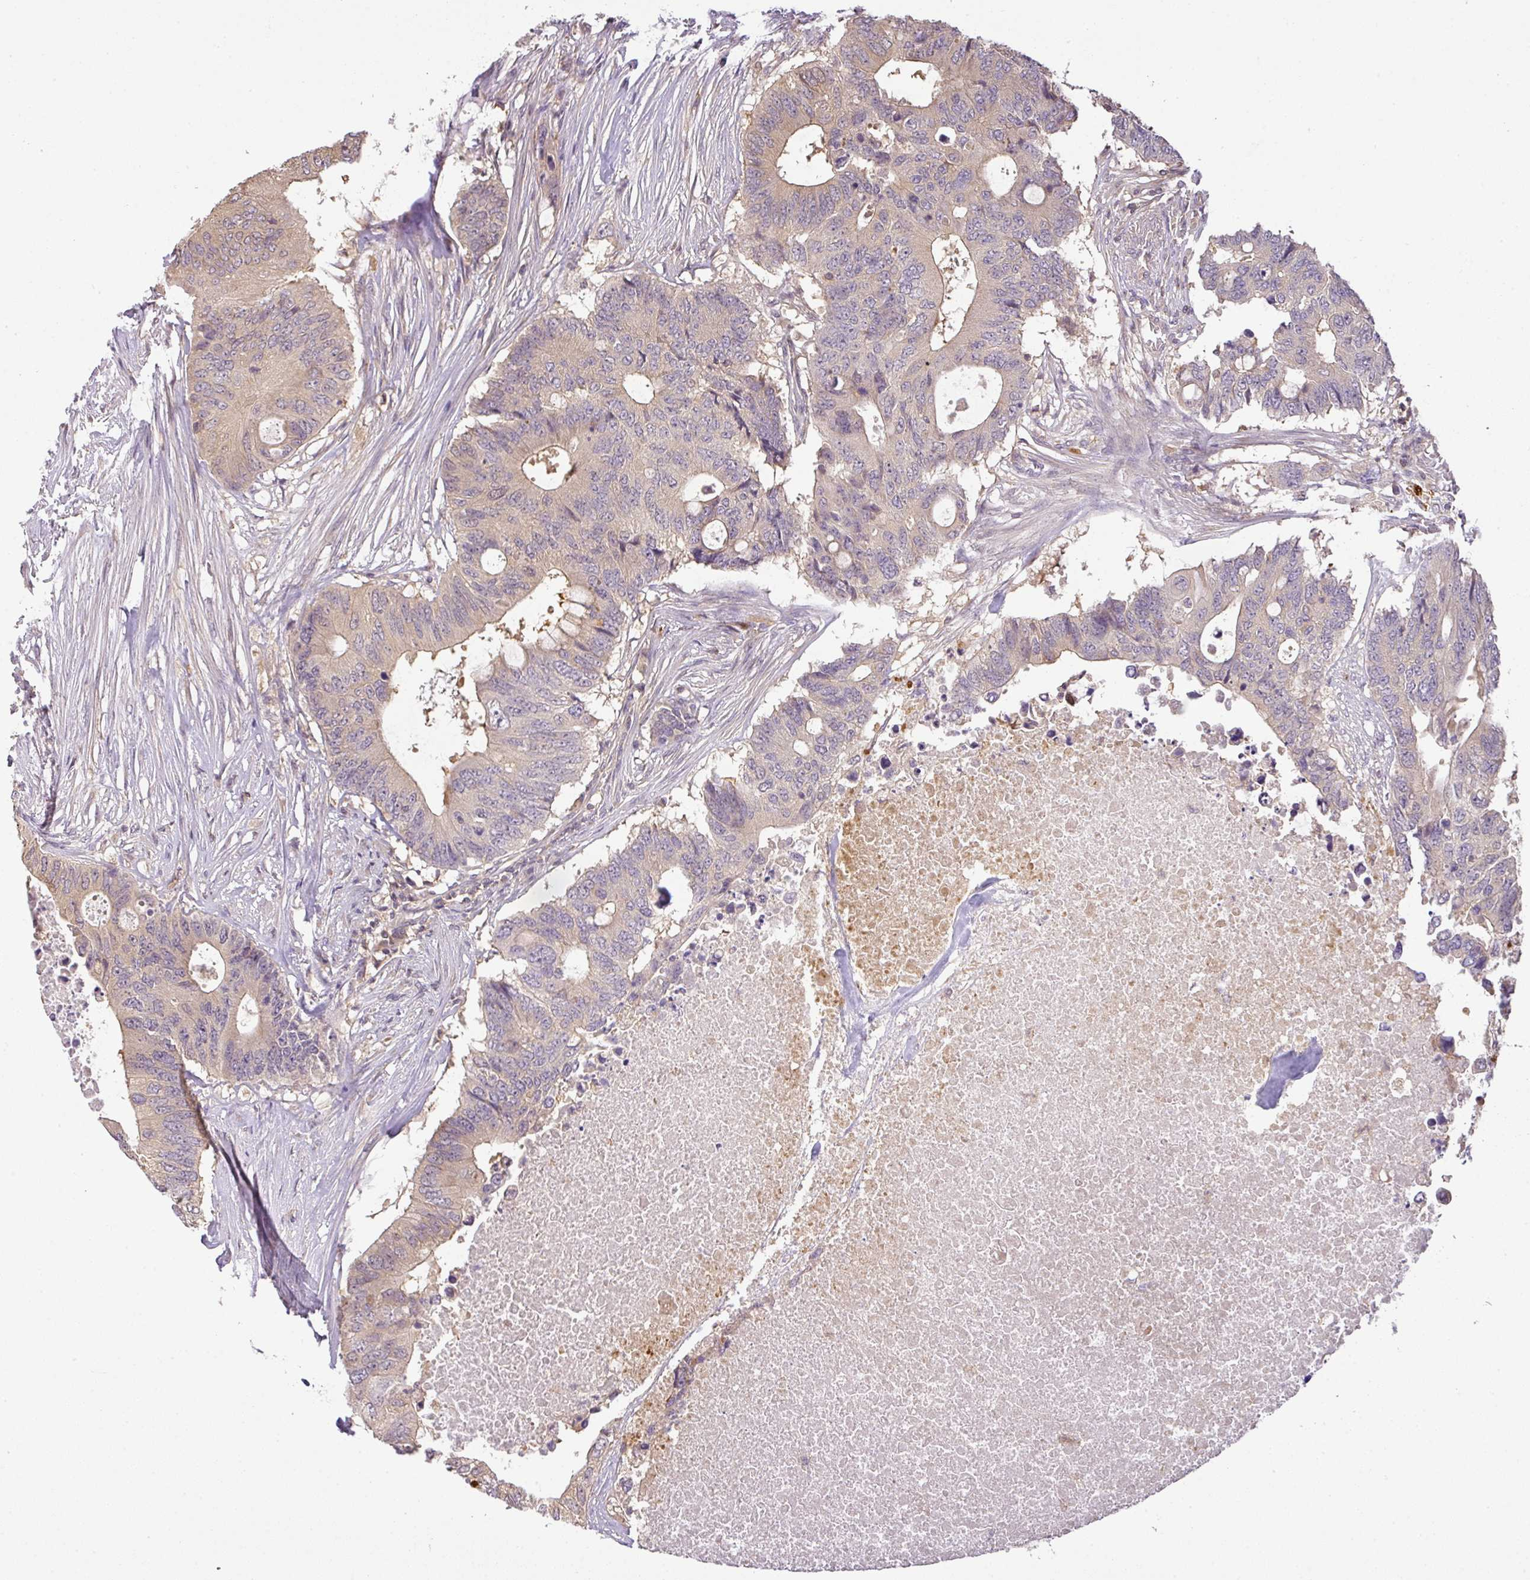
{"staining": {"intensity": "weak", "quantity": "<25%", "location": "cytoplasmic/membranous"}, "tissue": "colorectal cancer", "cell_type": "Tumor cells", "image_type": "cancer", "snomed": [{"axis": "morphology", "description": "Adenocarcinoma, NOS"}, {"axis": "topography", "description": "Colon"}], "caption": "This is an IHC image of colorectal cancer. There is no expression in tumor cells.", "gene": "TCL1B", "patient": {"sex": "male", "age": 71}}